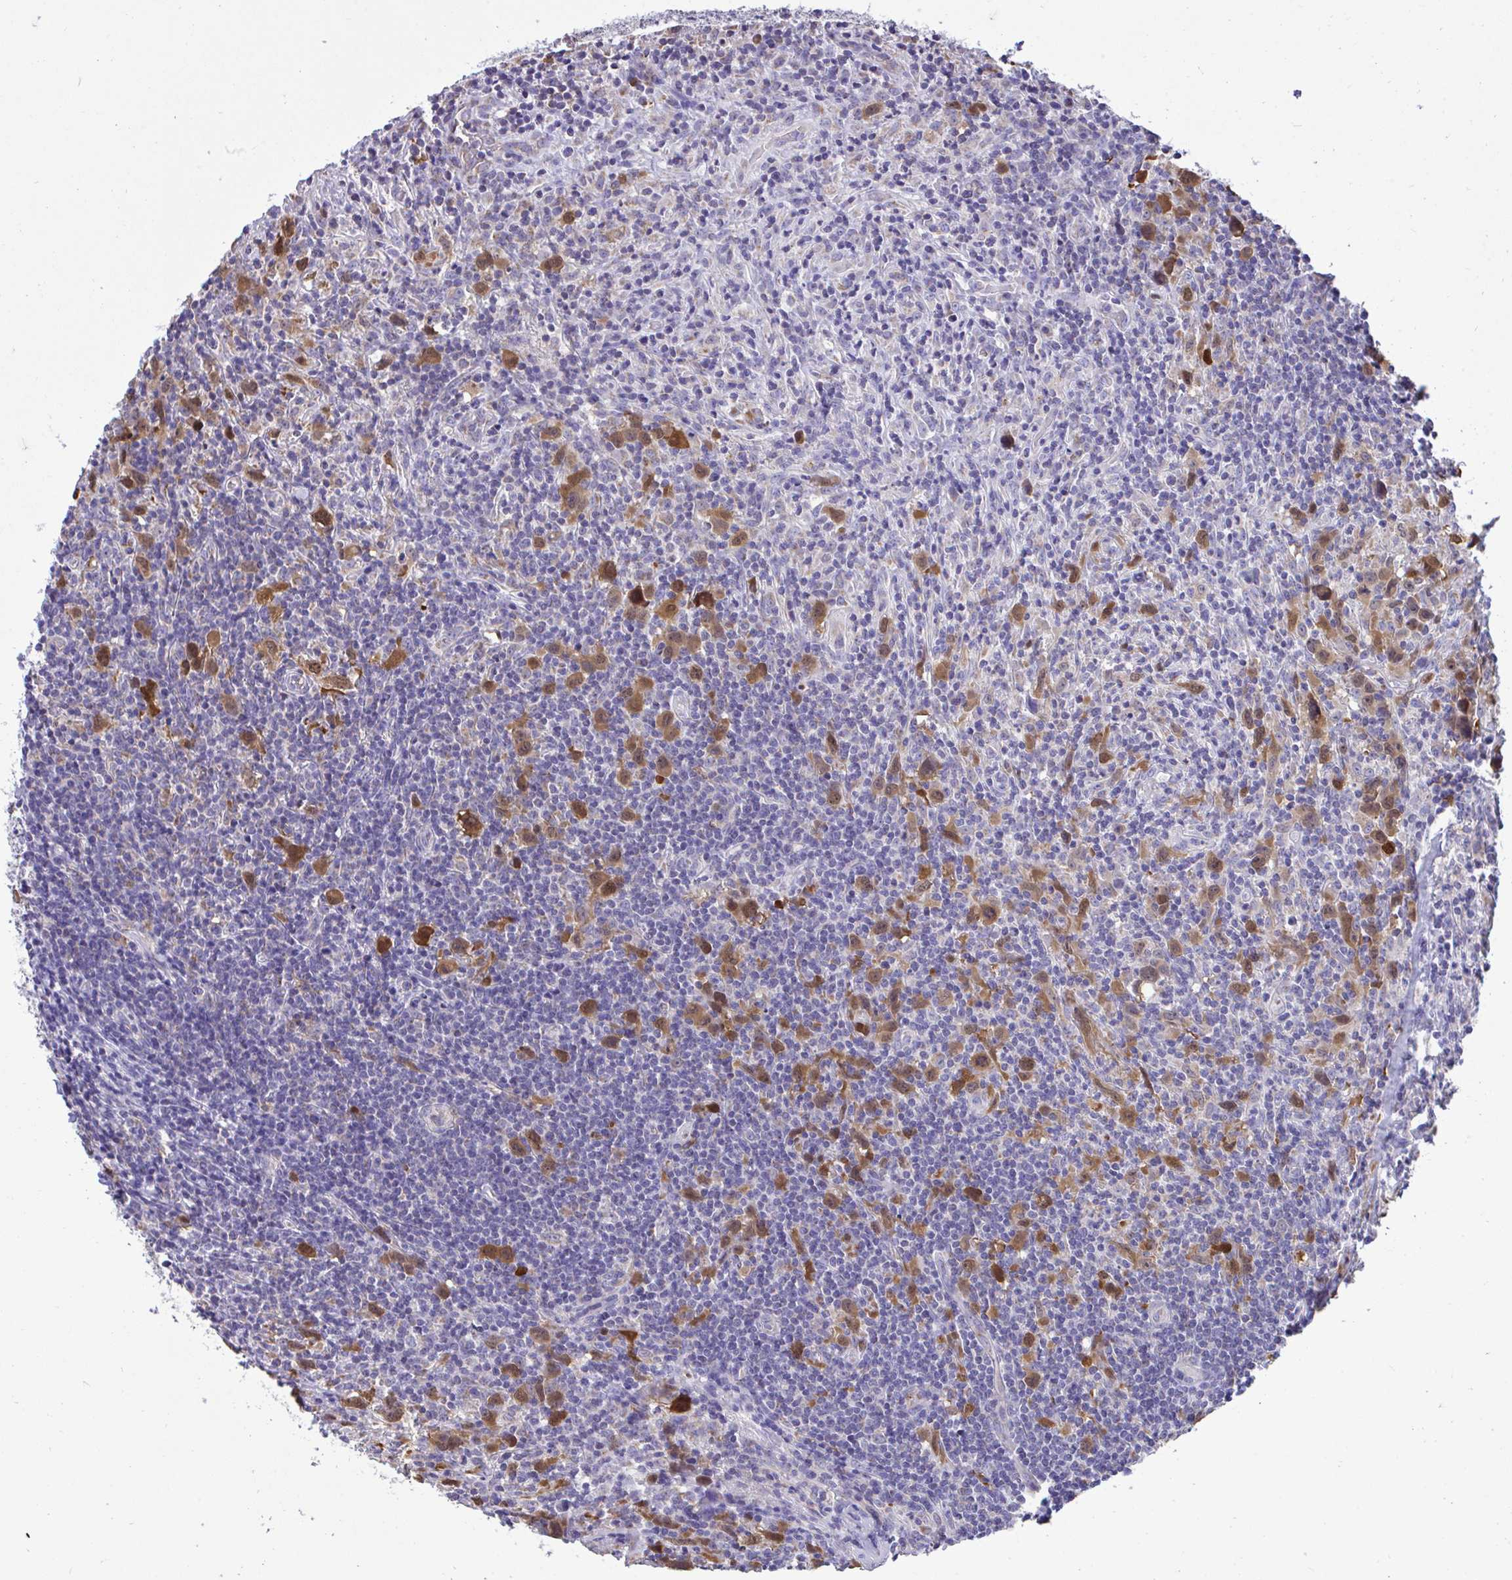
{"staining": {"intensity": "moderate", "quantity": ">75%", "location": "cytoplasmic/membranous"}, "tissue": "lymphoma", "cell_type": "Tumor cells", "image_type": "cancer", "snomed": [{"axis": "morphology", "description": "Hodgkin's disease, NOS"}, {"axis": "topography", "description": "Lymph node"}], "caption": "Immunohistochemical staining of human lymphoma reveals medium levels of moderate cytoplasmic/membranous protein staining in about >75% of tumor cells.", "gene": "SARS2", "patient": {"sex": "female", "age": 18}}